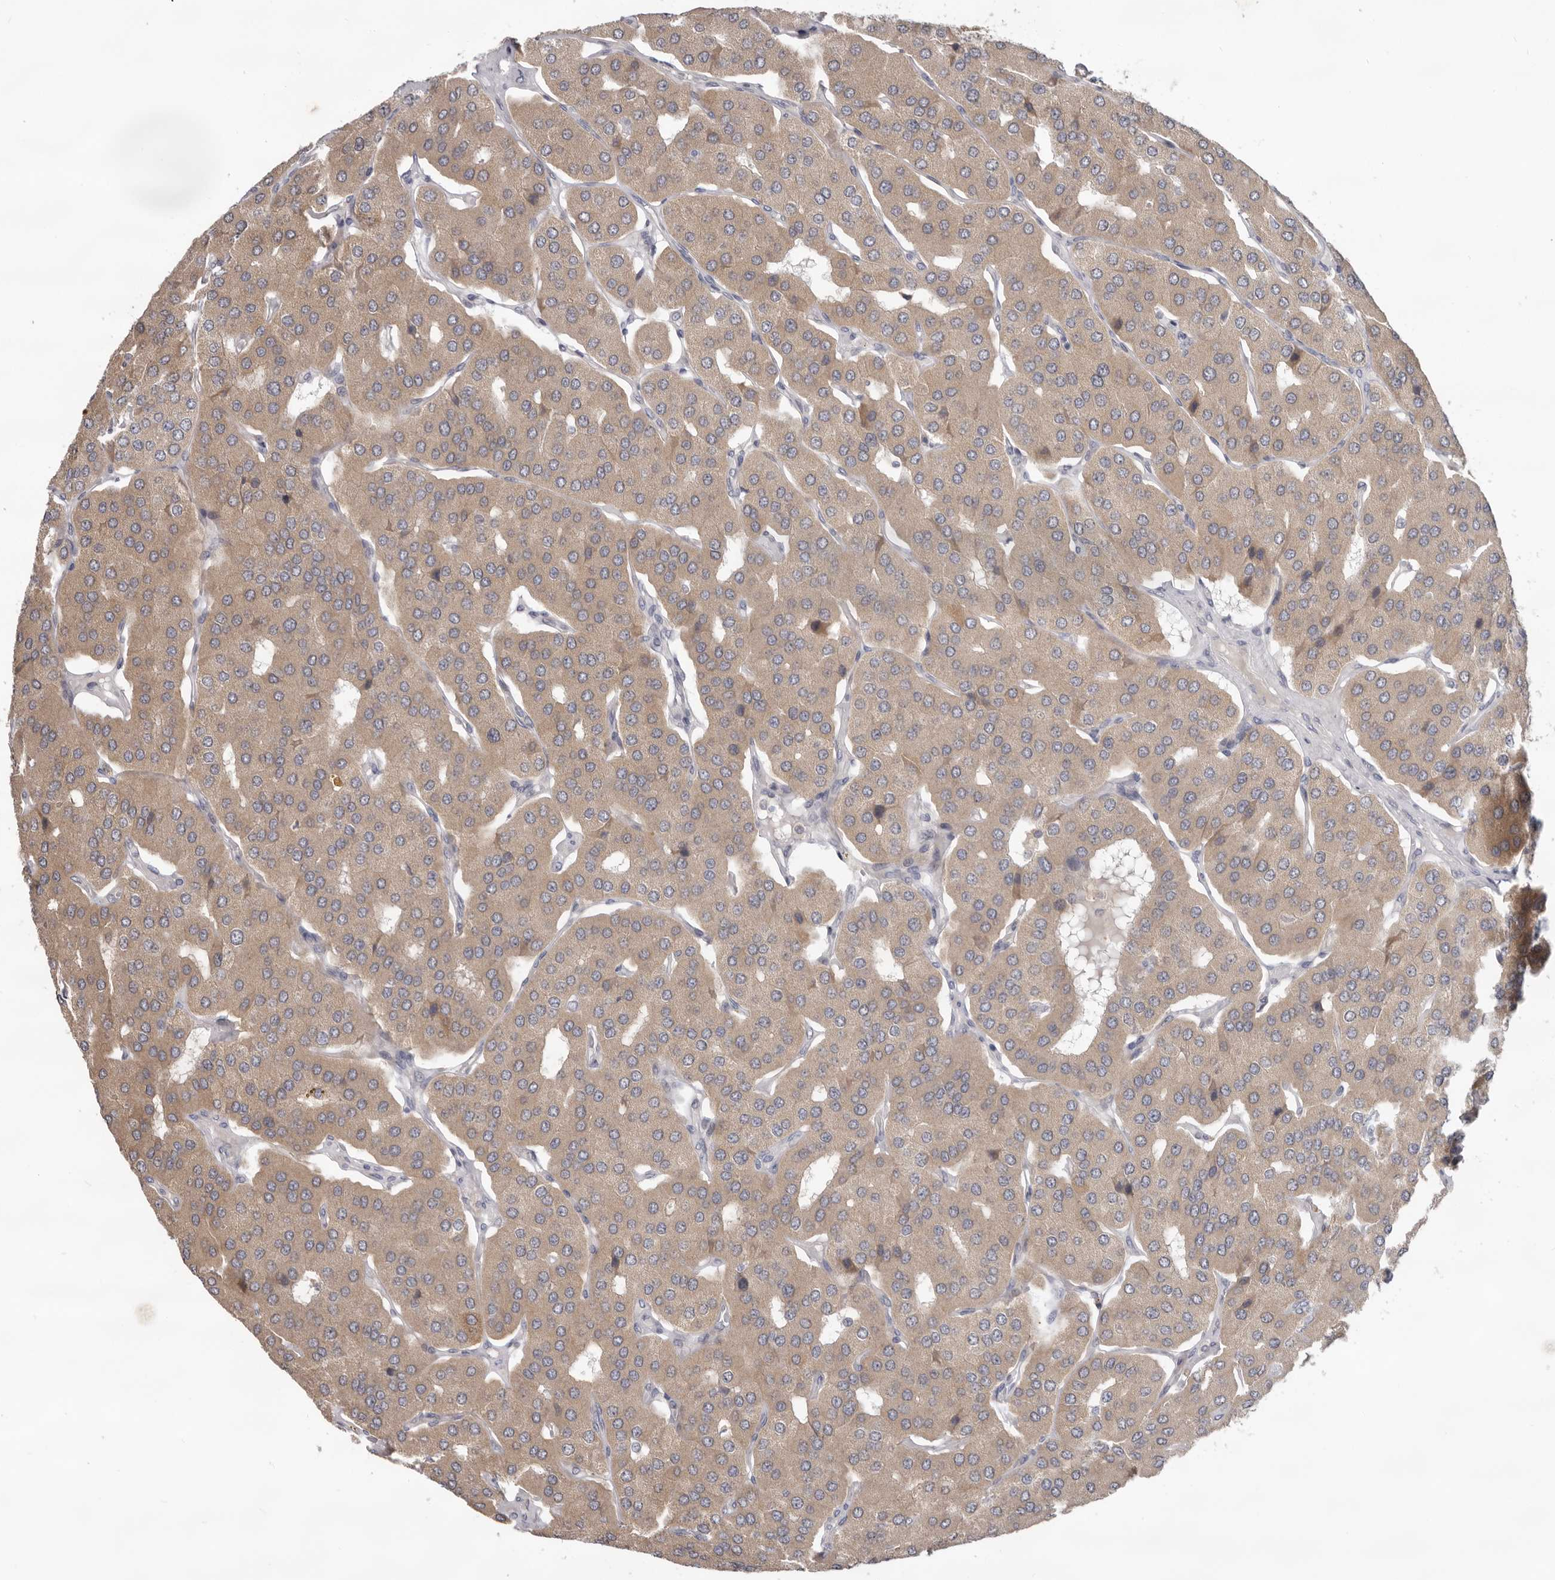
{"staining": {"intensity": "weak", "quantity": ">75%", "location": "cytoplasmic/membranous"}, "tissue": "parathyroid gland", "cell_type": "Glandular cells", "image_type": "normal", "snomed": [{"axis": "morphology", "description": "Normal tissue, NOS"}, {"axis": "morphology", "description": "Adenoma, NOS"}, {"axis": "topography", "description": "Parathyroid gland"}], "caption": "A high-resolution photomicrograph shows immunohistochemistry (IHC) staining of normal parathyroid gland, which shows weak cytoplasmic/membranous expression in about >75% of glandular cells. The staining was performed using DAB, with brown indicating positive protein expression. Nuclei are stained blue with hematoxylin.", "gene": "HINT3", "patient": {"sex": "female", "age": 86}}